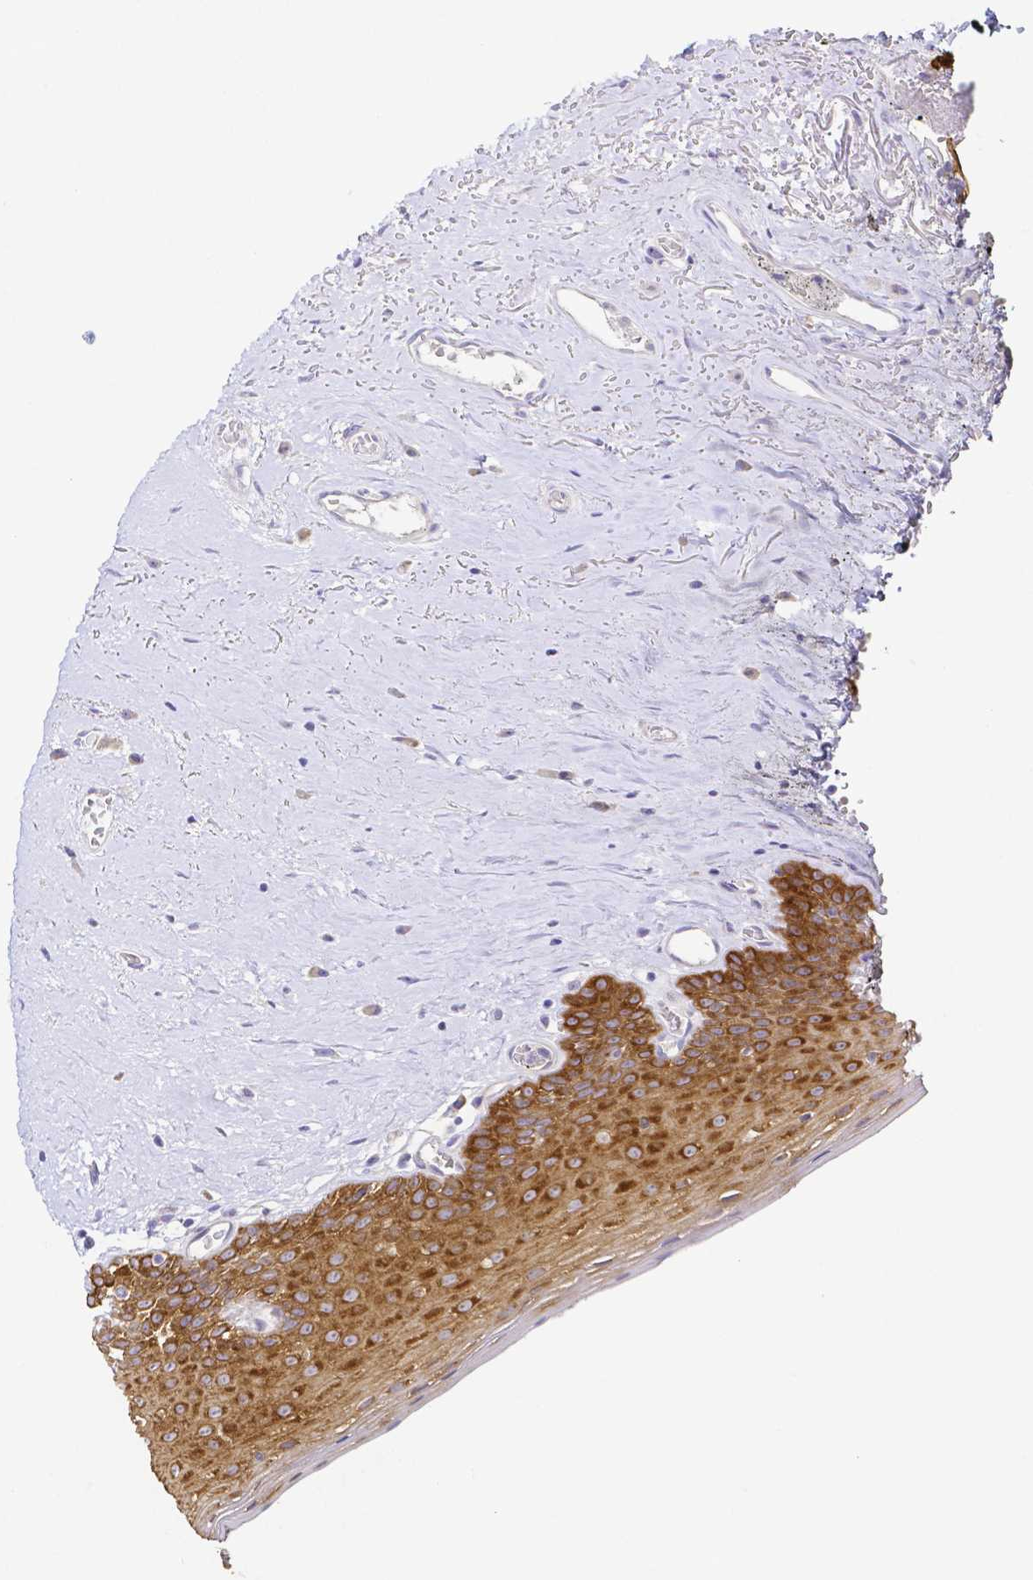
{"staining": {"intensity": "strong", "quantity": ">75%", "location": "cytoplasmic/membranous"}, "tissue": "oral mucosa", "cell_type": "Squamous epithelial cells", "image_type": "normal", "snomed": [{"axis": "morphology", "description": "Normal tissue, NOS"}, {"axis": "morphology", "description": "Squamous cell carcinoma, NOS"}, {"axis": "topography", "description": "Oral tissue"}, {"axis": "topography", "description": "Peripheral nerve tissue"}, {"axis": "topography", "description": "Head-Neck"}], "caption": "Immunohistochemistry (DAB) staining of normal oral mucosa shows strong cytoplasmic/membranous protein staining in approximately >75% of squamous epithelial cells.", "gene": "PKP3", "patient": {"sex": "female", "age": 59}}